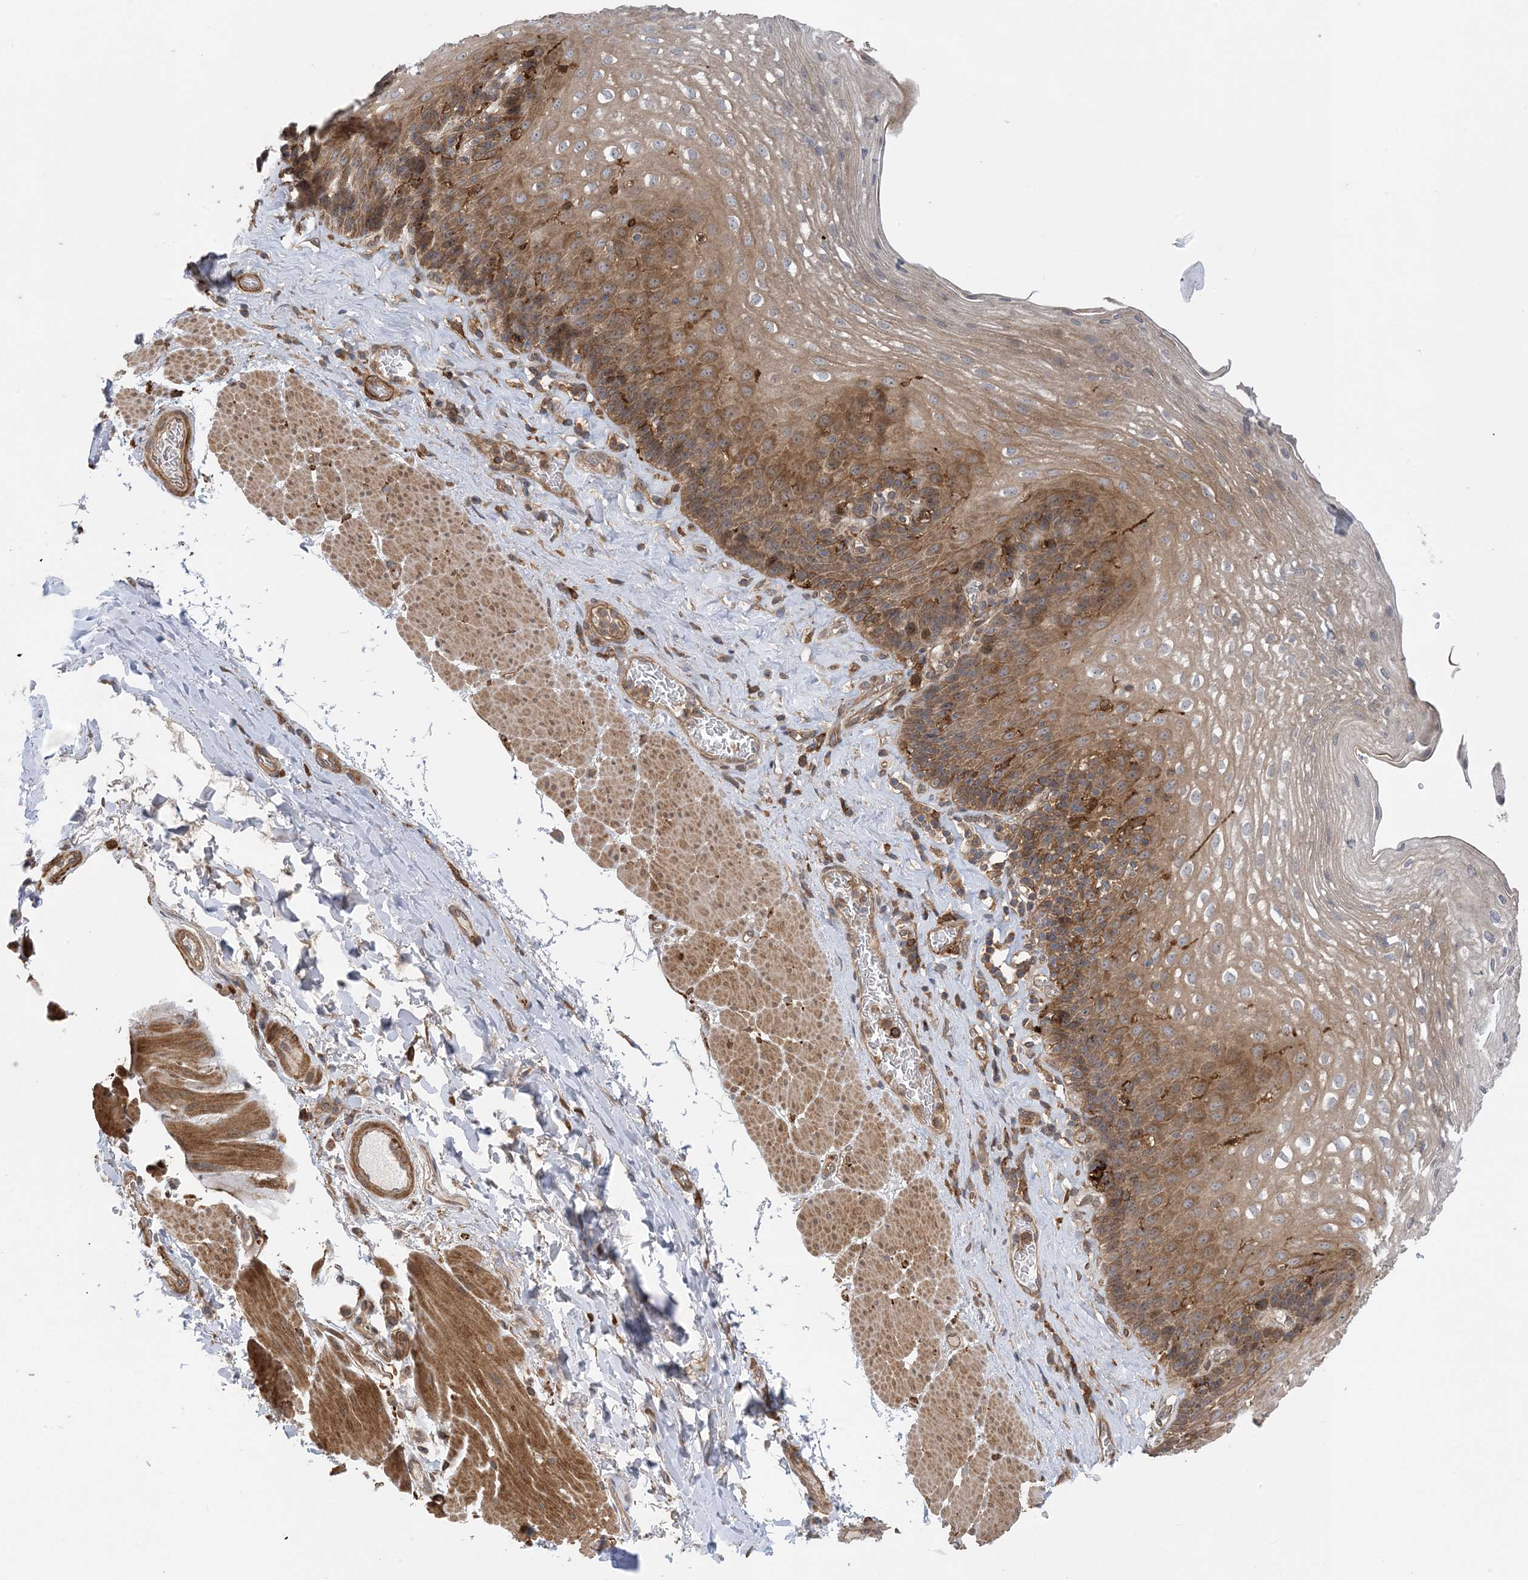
{"staining": {"intensity": "moderate", "quantity": ">75%", "location": "cytoplasmic/membranous"}, "tissue": "esophagus", "cell_type": "Squamous epithelial cells", "image_type": "normal", "snomed": [{"axis": "morphology", "description": "Normal tissue, NOS"}, {"axis": "topography", "description": "Esophagus"}], "caption": "This image reveals immunohistochemistry (IHC) staining of normal esophagus, with medium moderate cytoplasmic/membranous staining in about >75% of squamous epithelial cells.", "gene": "HS1BP3", "patient": {"sex": "female", "age": 66}}